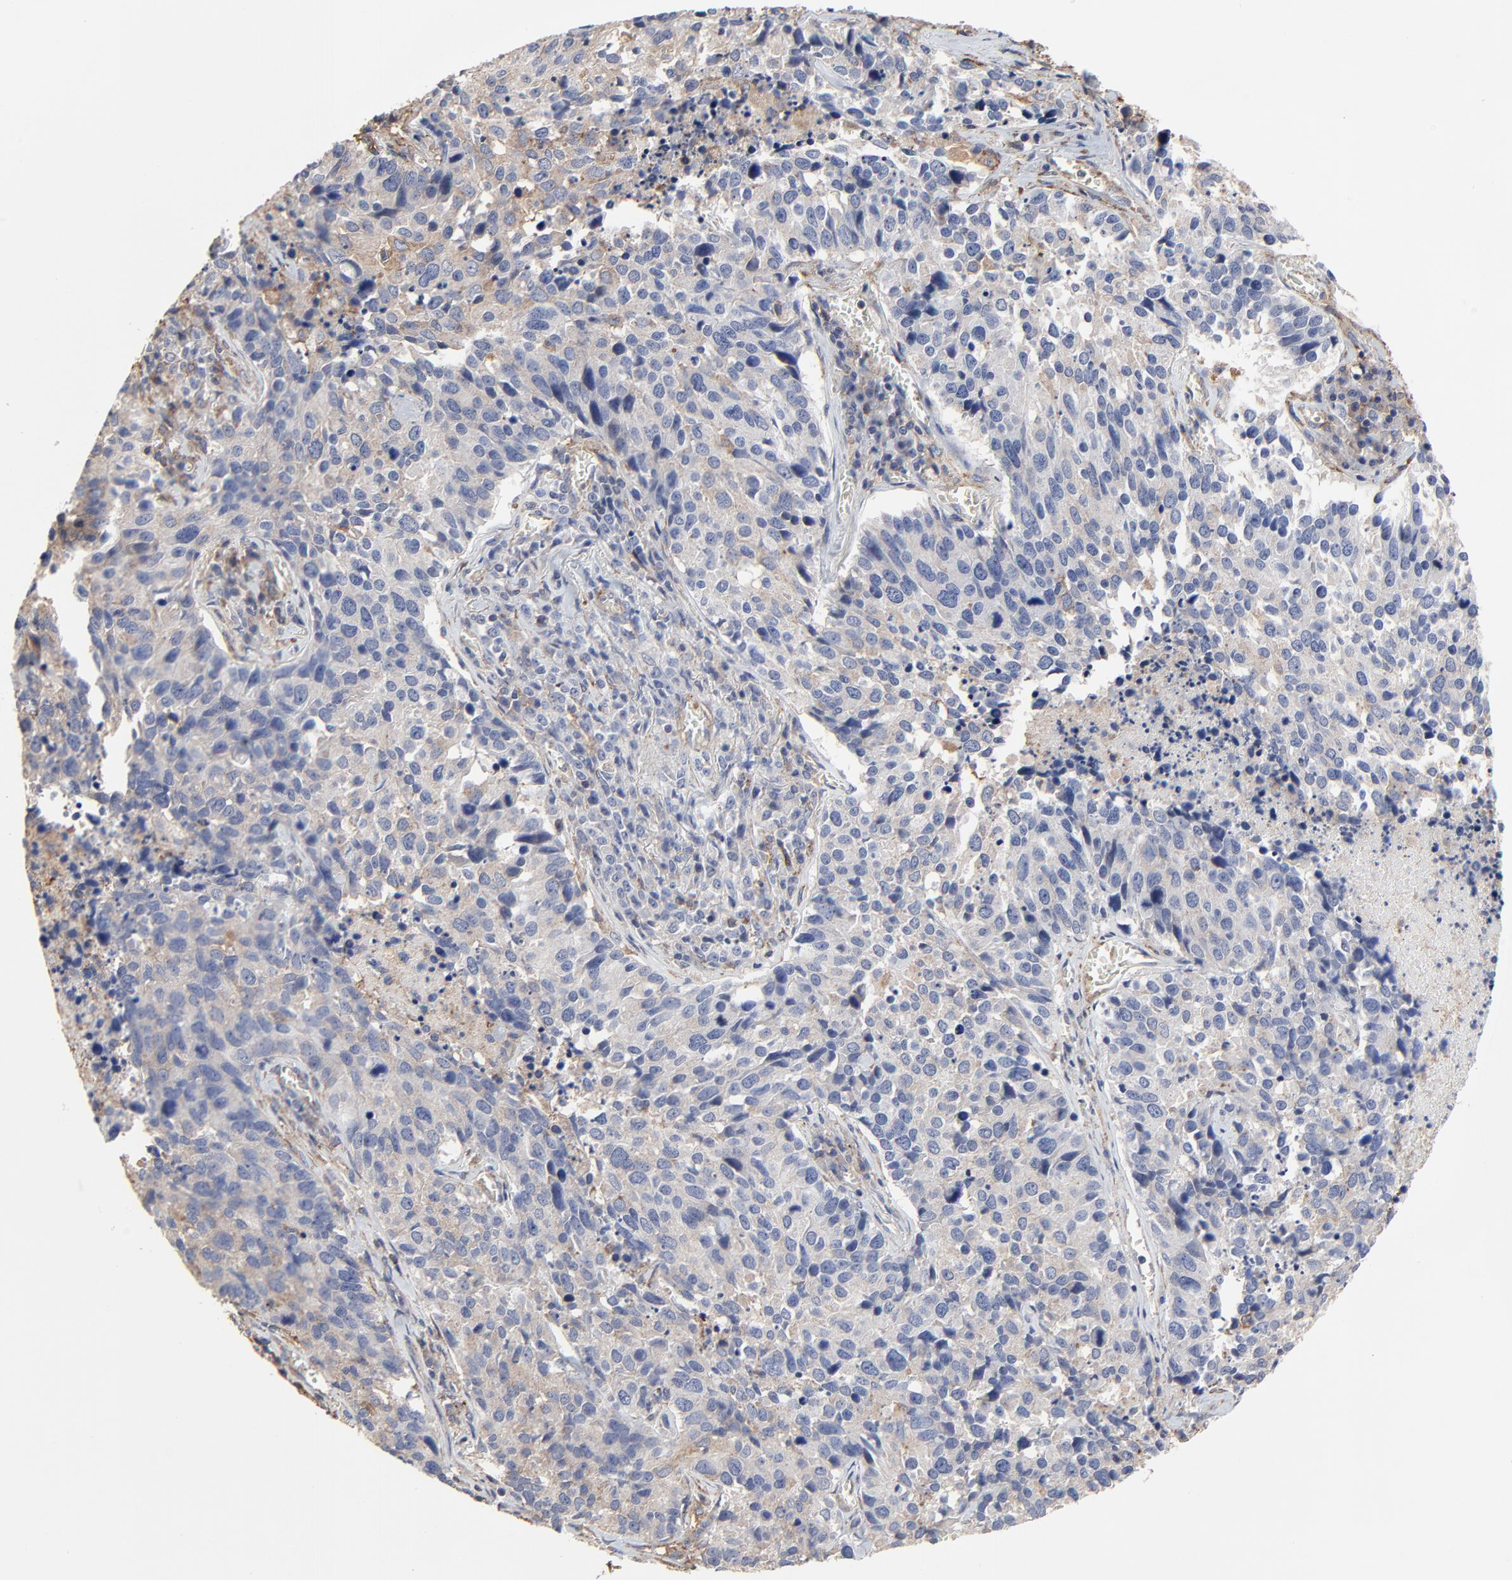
{"staining": {"intensity": "weak", "quantity": "25%-75%", "location": "cytoplasmic/membranous"}, "tissue": "lung cancer", "cell_type": "Tumor cells", "image_type": "cancer", "snomed": [{"axis": "morphology", "description": "Neoplasm, malignant, NOS"}, {"axis": "topography", "description": "Lung"}], "caption": "Immunohistochemical staining of lung neoplasm (malignant) demonstrates weak cytoplasmic/membranous protein expression in about 25%-75% of tumor cells. (DAB = brown stain, brightfield microscopy at high magnification).", "gene": "NXF3", "patient": {"sex": "female", "age": 76}}